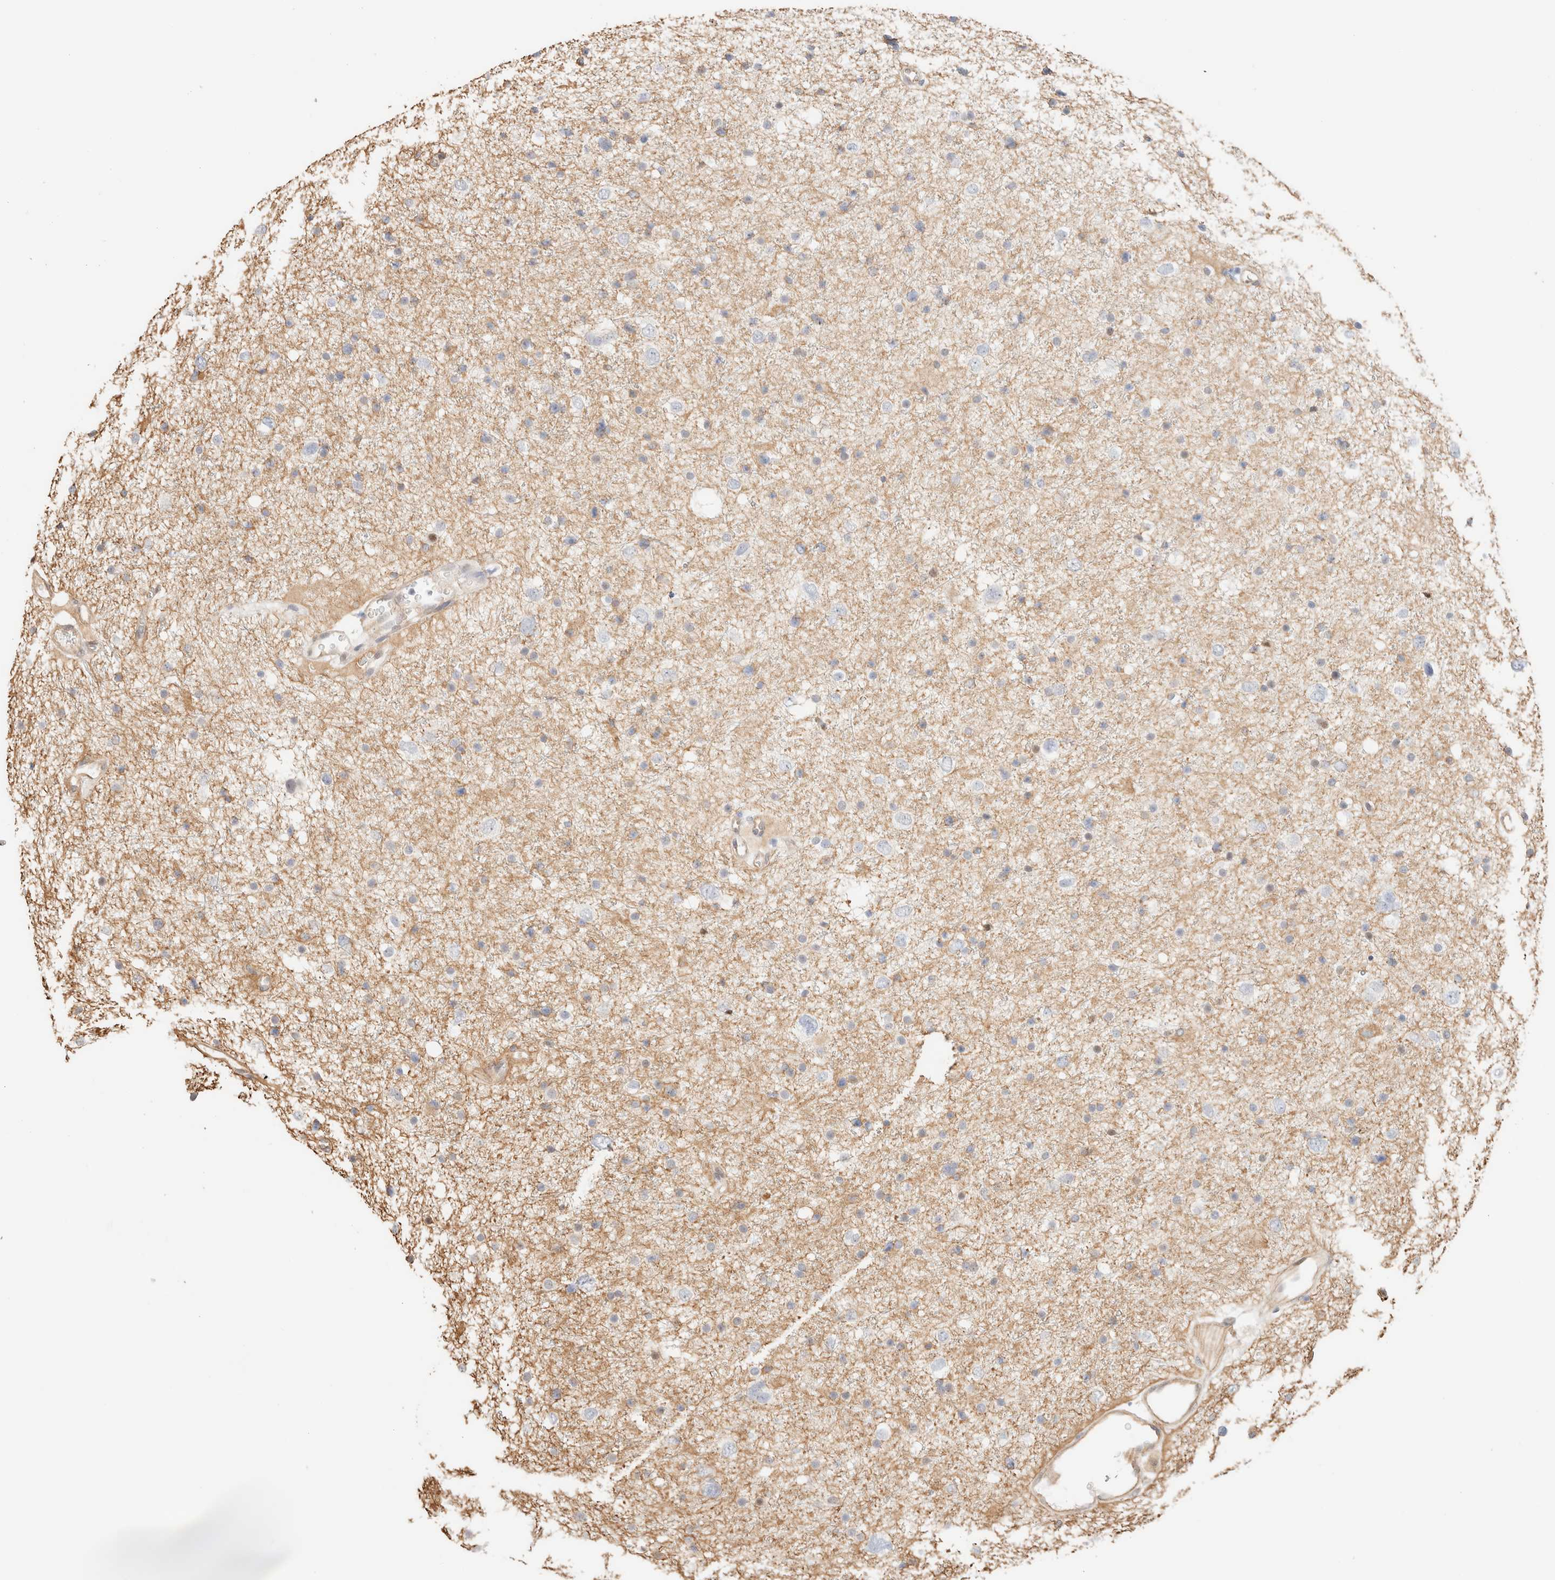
{"staining": {"intensity": "weak", "quantity": "<25%", "location": "cytoplasmic/membranous"}, "tissue": "glioma", "cell_type": "Tumor cells", "image_type": "cancer", "snomed": [{"axis": "morphology", "description": "Glioma, malignant, Low grade"}, {"axis": "topography", "description": "Brain"}], "caption": "IHC histopathology image of neoplastic tissue: human glioma stained with DAB demonstrates no significant protein expression in tumor cells.", "gene": "ARID5A", "patient": {"sex": "female", "age": 37}}